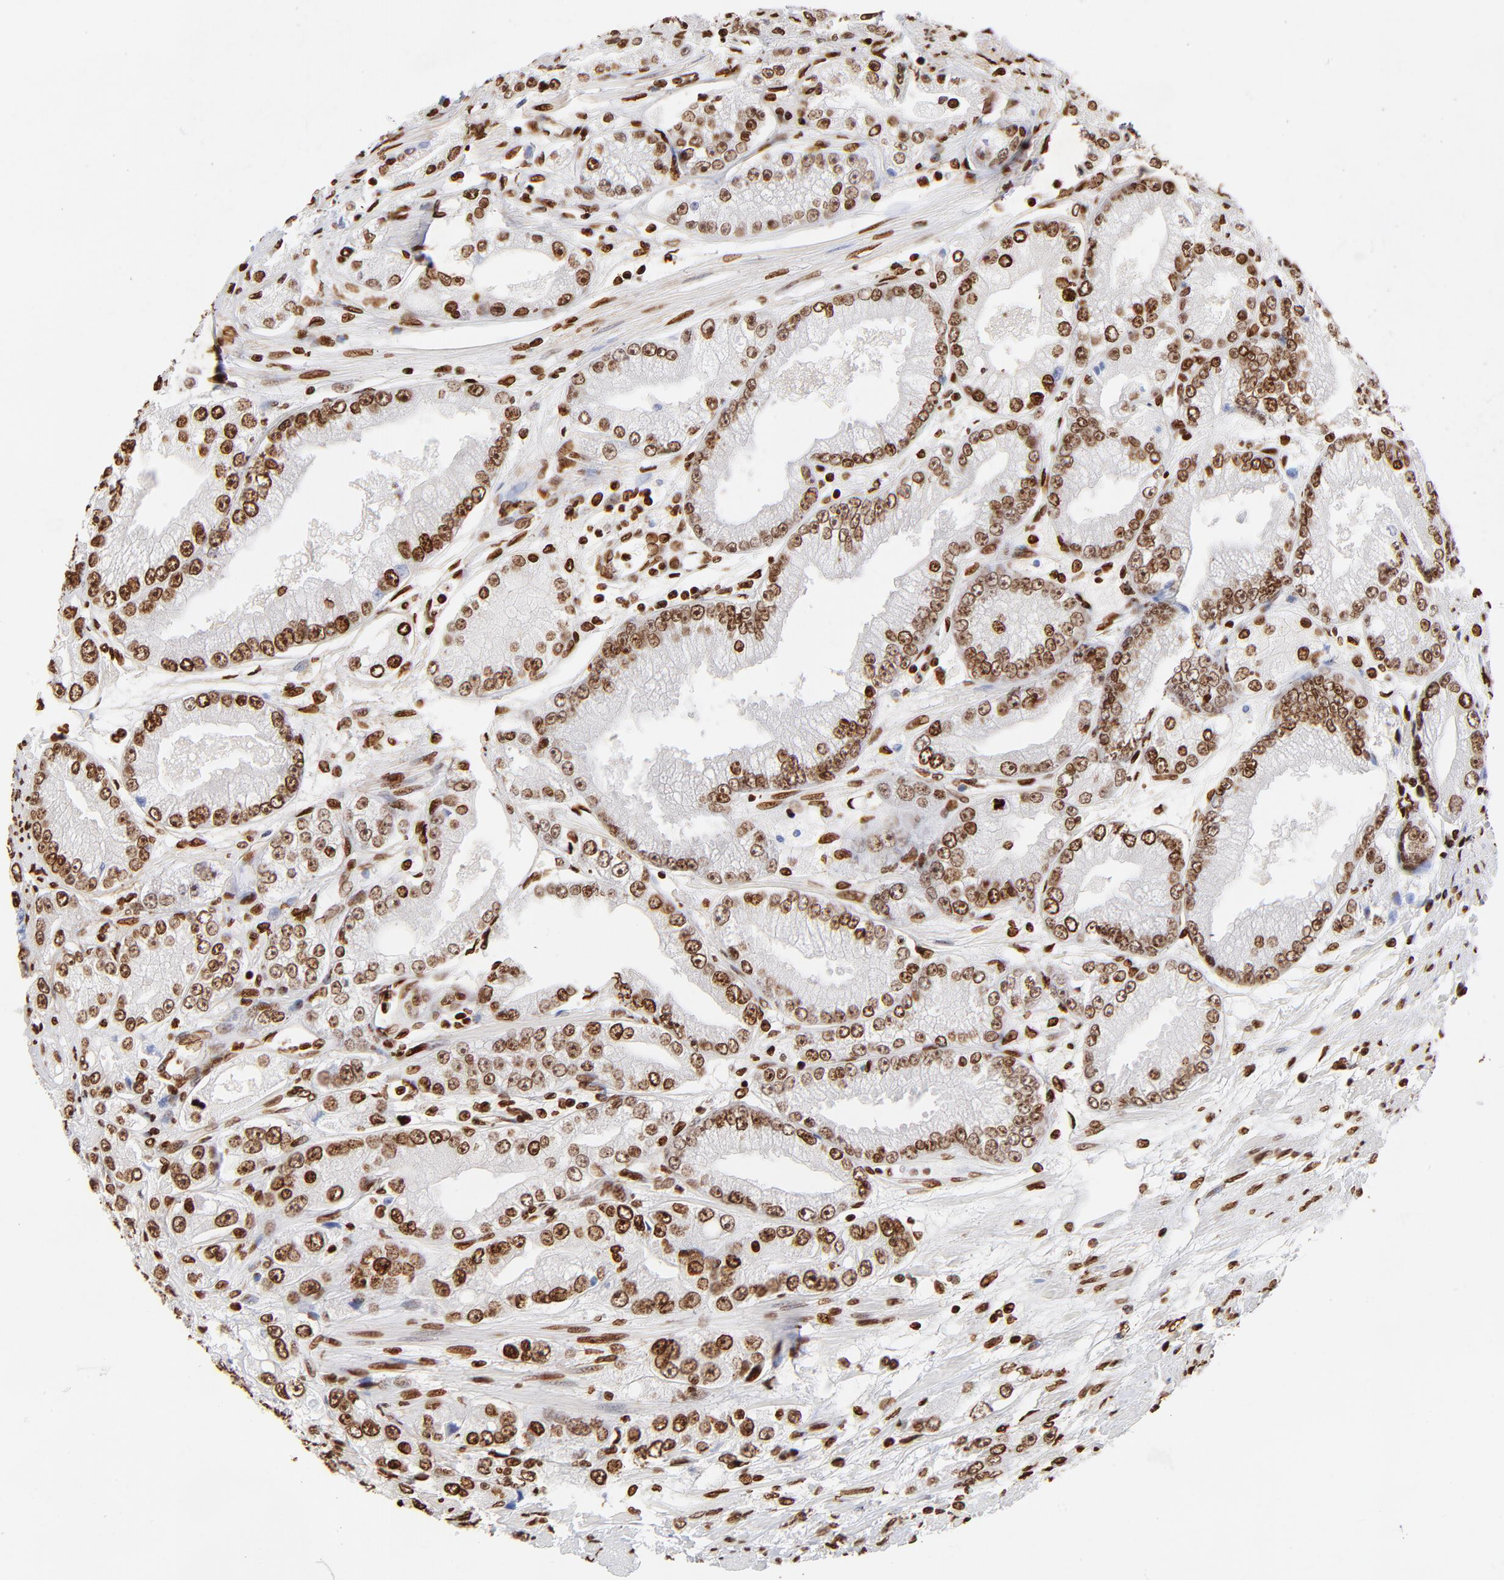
{"staining": {"intensity": "strong", "quantity": ">75%", "location": "nuclear"}, "tissue": "prostate cancer", "cell_type": "Tumor cells", "image_type": "cancer", "snomed": [{"axis": "morphology", "description": "Adenocarcinoma, Medium grade"}, {"axis": "topography", "description": "Prostate"}], "caption": "High-power microscopy captured an IHC histopathology image of adenocarcinoma (medium-grade) (prostate), revealing strong nuclear positivity in about >75% of tumor cells.", "gene": "FBH1", "patient": {"sex": "male", "age": 72}}